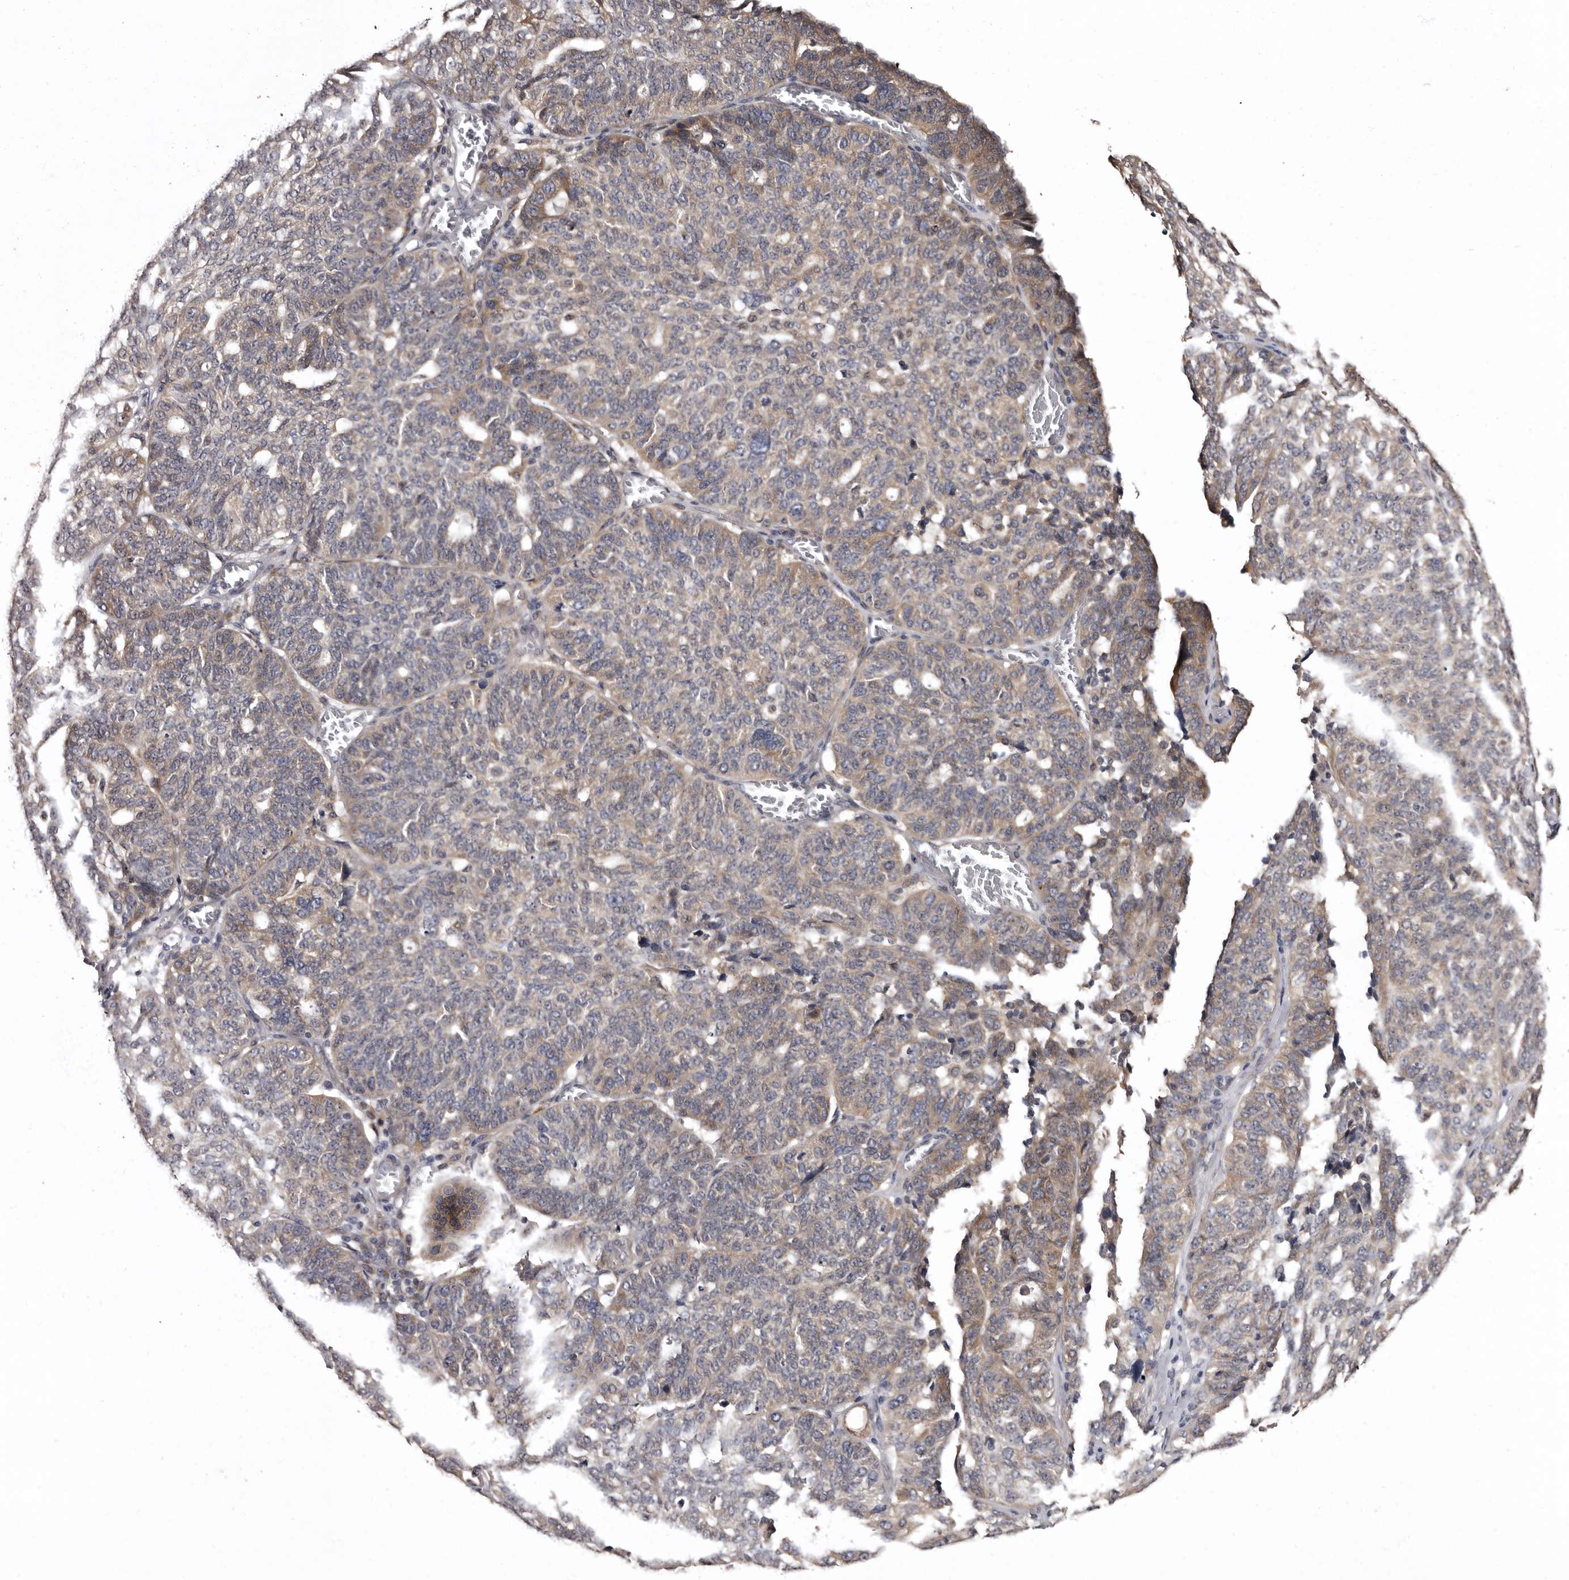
{"staining": {"intensity": "weak", "quantity": "25%-75%", "location": "cytoplasmic/membranous"}, "tissue": "ovarian cancer", "cell_type": "Tumor cells", "image_type": "cancer", "snomed": [{"axis": "morphology", "description": "Cystadenocarcinoma, serous, NOS"}, {"axis": "topography", "description": "Ovary"}], "caption": "Approximately 25%-75% of tumor cells in ovarian cancer exhibit weak cytoplasmic/membranous protein expression as visualized by brown immunohistochemical staining.", "gene": "FAM91A1", "patient": {"sex": "female", "age": 59}}